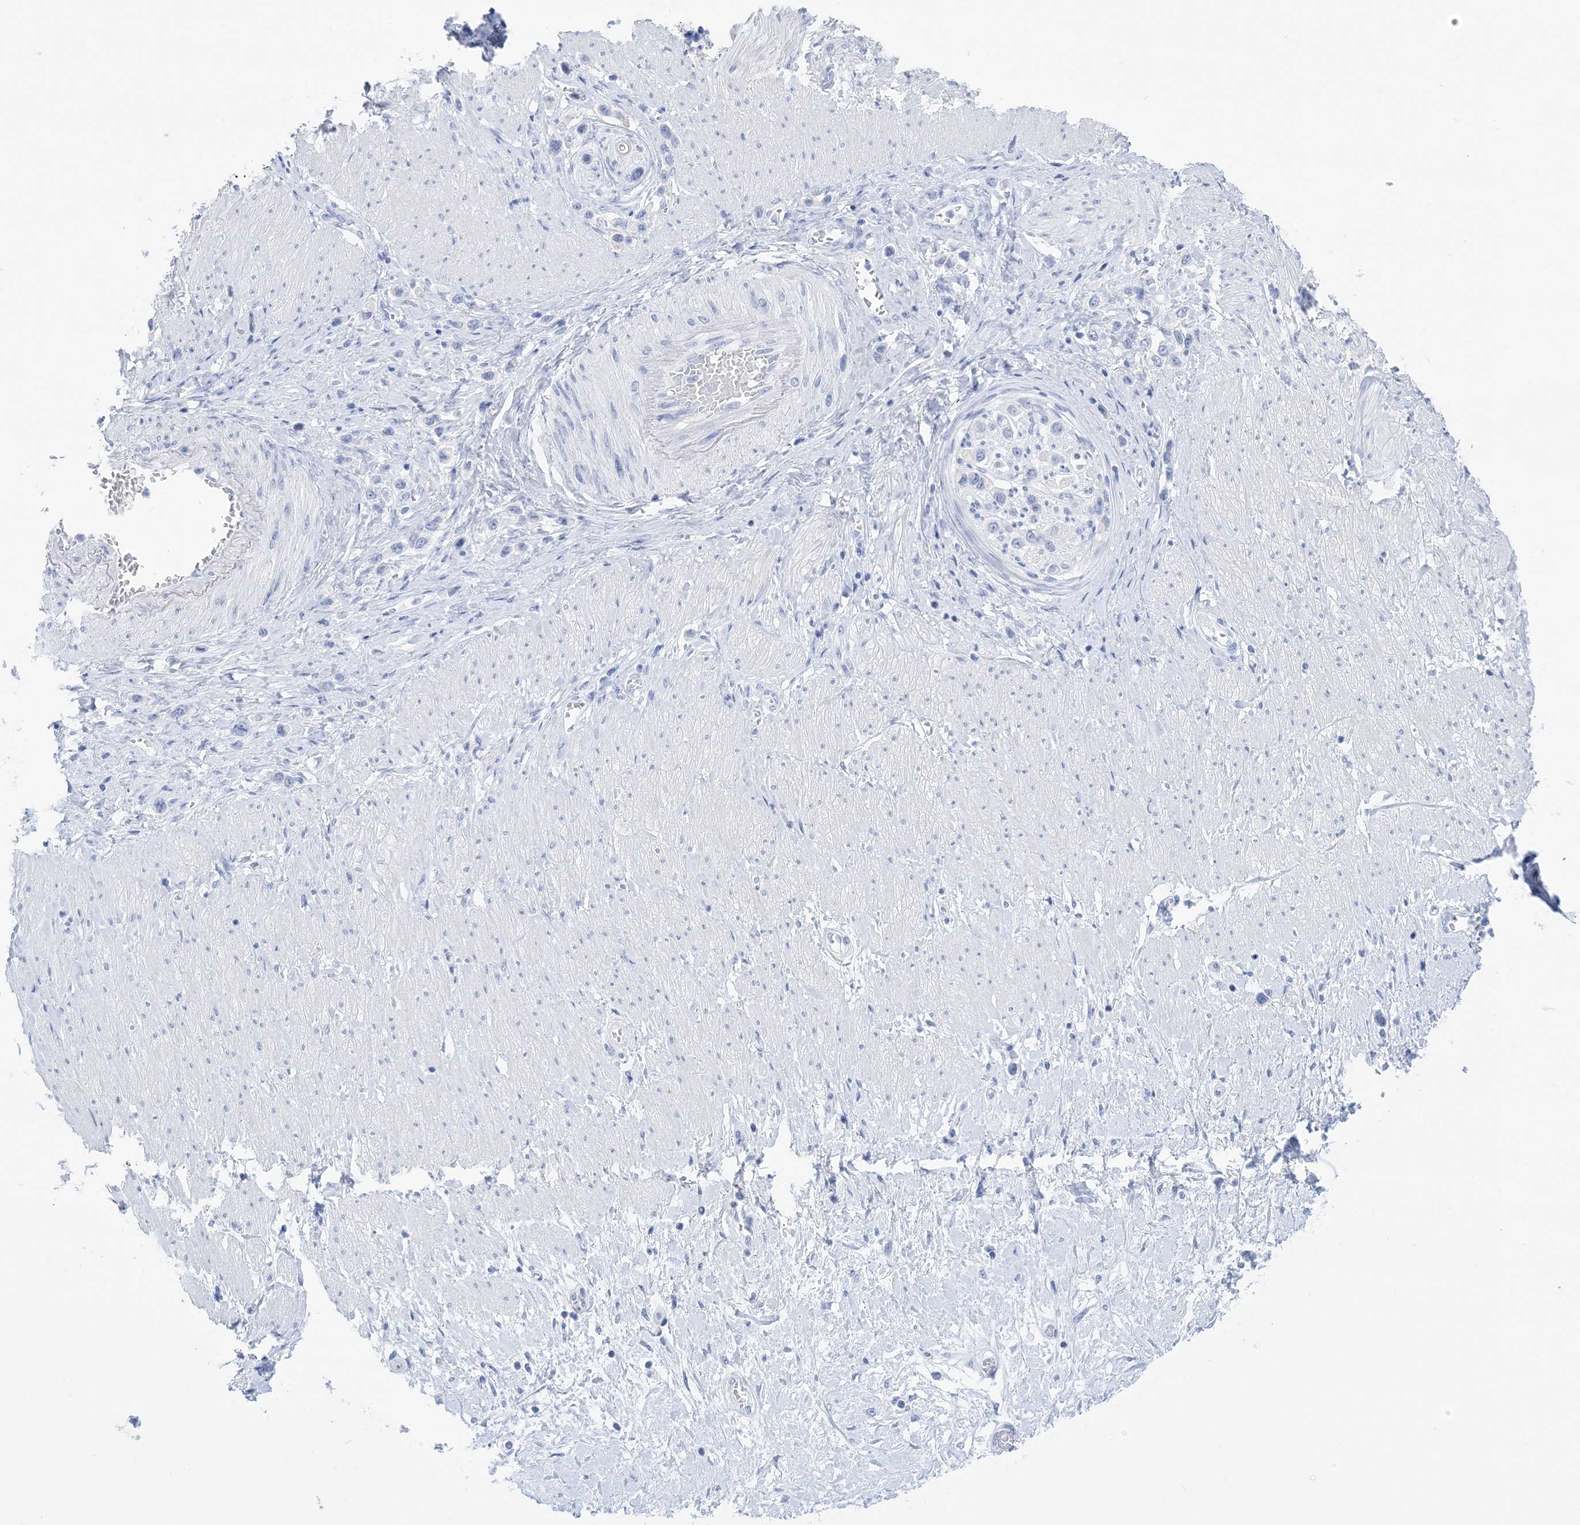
{"staining": {"intensity": "negative", "quantity": "none", "location": "none"}, "tissue": "stomach cancer", "cell_type": "Tumor cells", "image_type": "cancer", "snomed": [{"axis": "morphology", "description": "Normal tissue, NOS"}, {"axis": "morphology", "description": "Adenocarcinoma, NOS"}, {"axis": "topography", "description": "Stomach, upper"}, {"axis": "topography", "description": "Stomach"}], "caption": "Tumor cells show no significant staining in stomach adenocarcinoma. (DAB (3,3'-diaminobenzidine) IHC visualized using brightfield microscopy, high magnification).", "gene": "SH3YL1", "patient": {"sex": "female", "age": 65}}